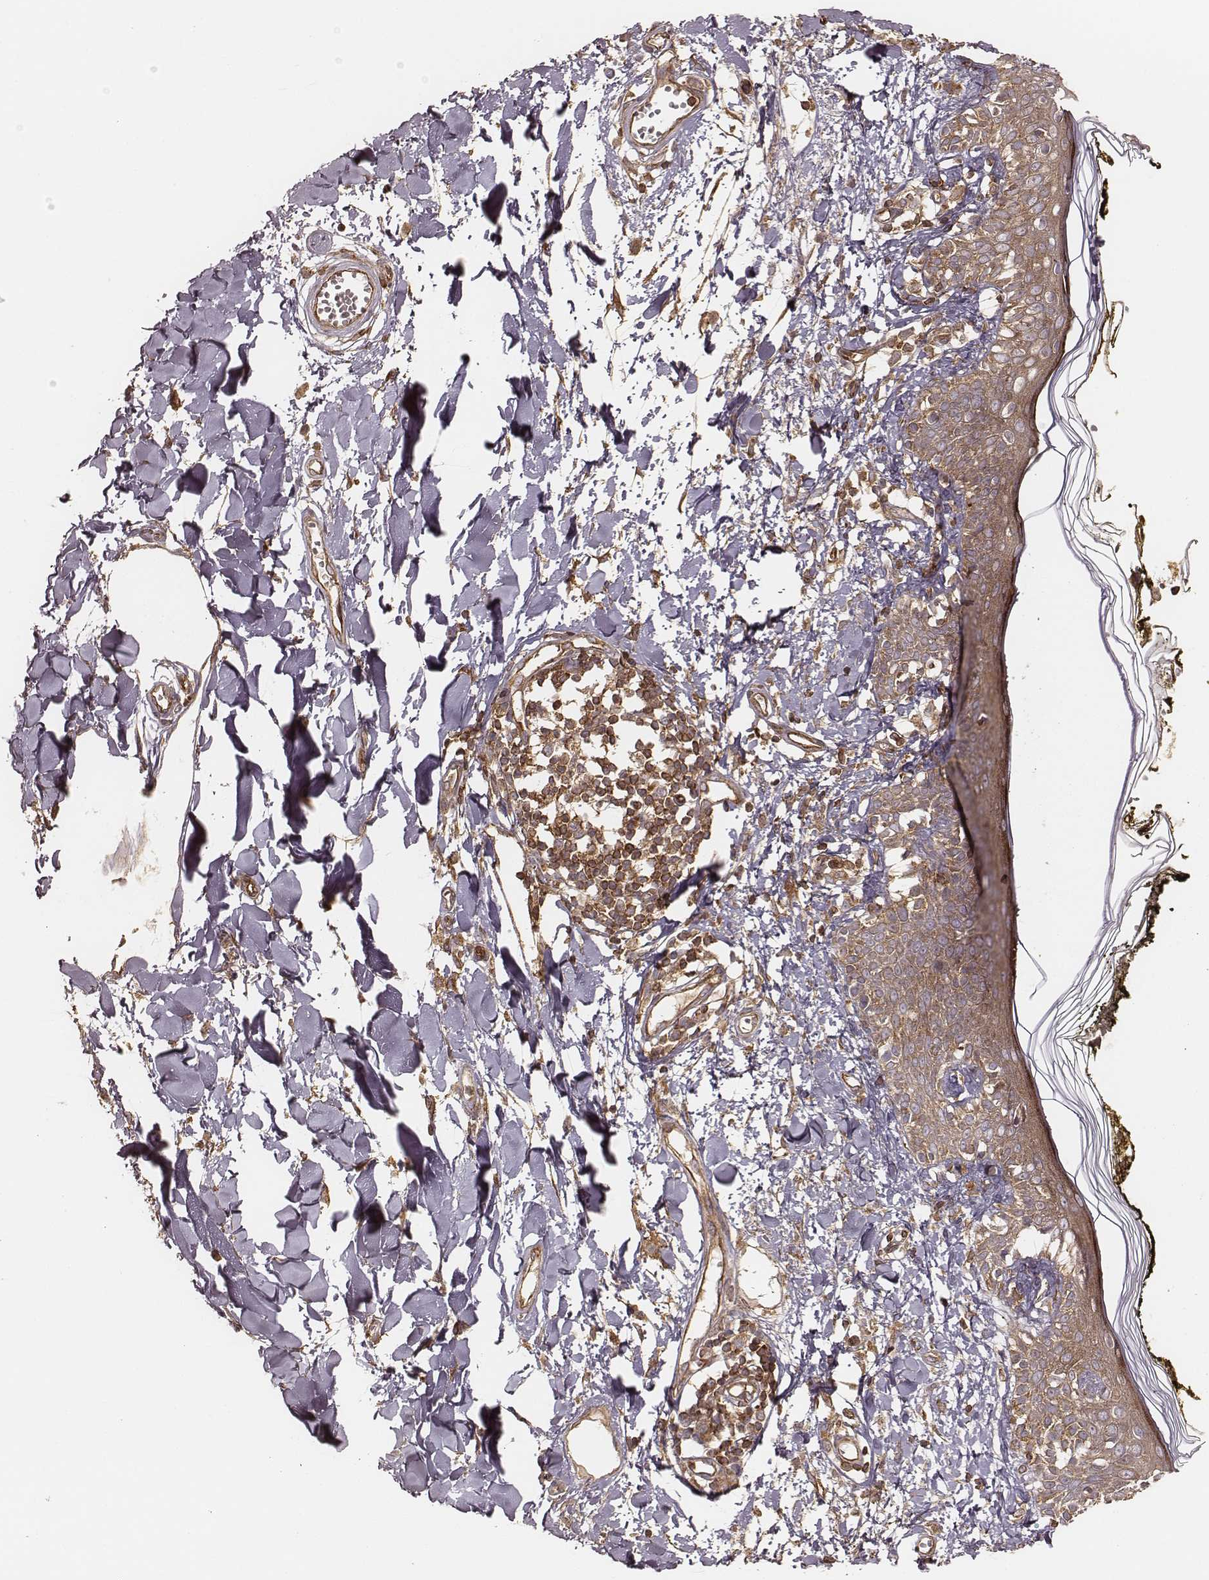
{"staining": {"intensity": "moderate", "quantity": ">75%", "location": "cytoplasmic/membranous"}, "tissue": "skin", "cell_type": "Fibroblasts", "image_type": "normal", "snomed": [{"axis": "morphology", "description": "Normal tissue, NOS"}, {"axis": "topography", "description": "Skin"}], "caption": "The photomicrograph displays immunohistochemical staining of normal skin. There is moderate cytoplasmic/membranous positivity is present in about >75% of fibroblasts.", "gene": "CARS1", "patient": {"sex": "male", "age": 76}}